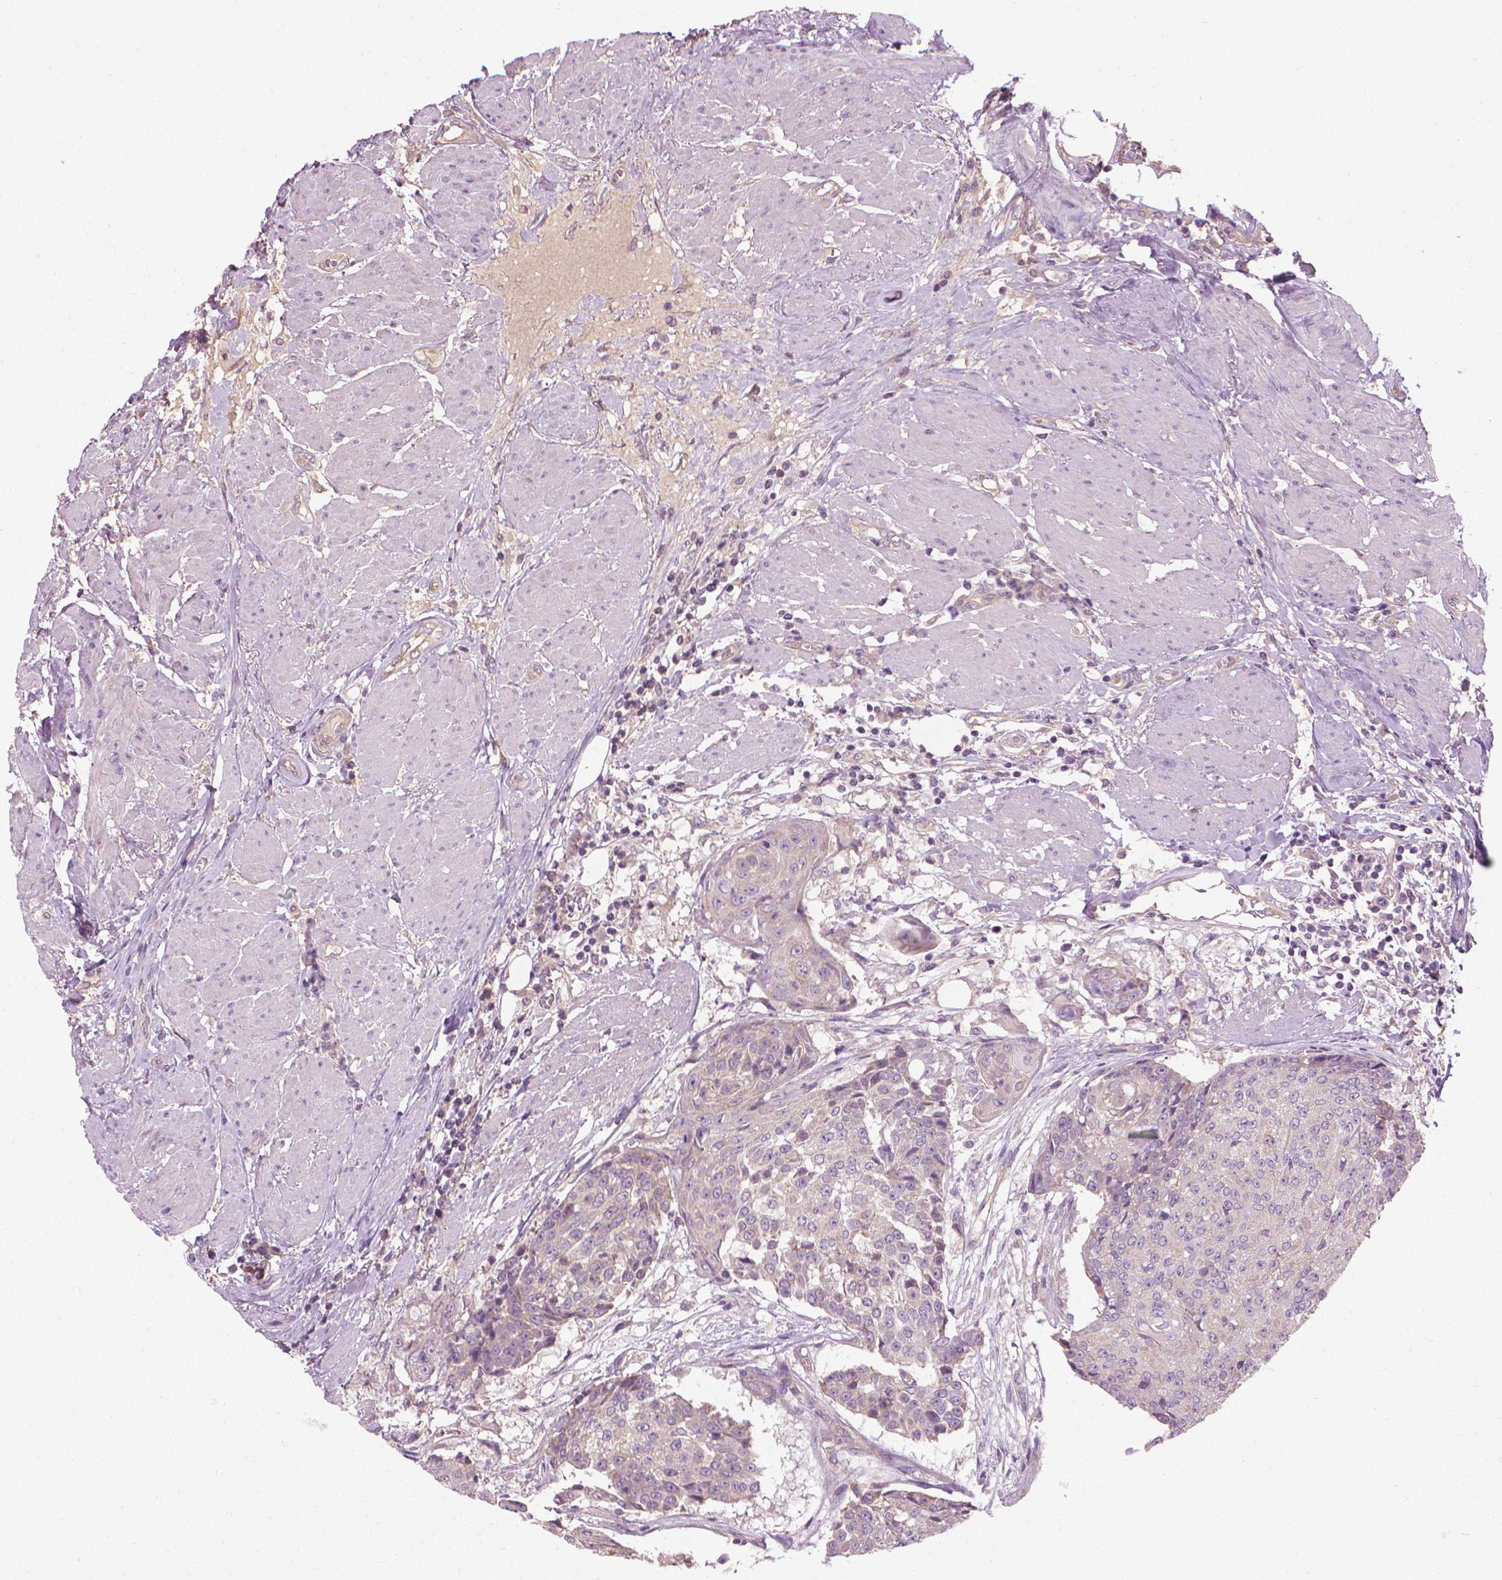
{"staining": {"intensity": "weak", "quantity": "<25%", "location": "cytoplasmic/membranous"}, "tissue": "urothelial cancer", "cell_type": "Tumor cells", "image_type": "cancer", "snomed": [{"axis": "morphology", "description": "Urothelial carcinoma, High grade"}, {"axis": "topography", "description": "Urinary bladder"}], "caption": "High power microscopy micrograph of an immunohistochemistry (IHC) micrograph of urothelial cancer, revealing no significant expression in tumor cells.", "gene": "RIIAD1", "patient": {"sex": "female", "age": 63}}